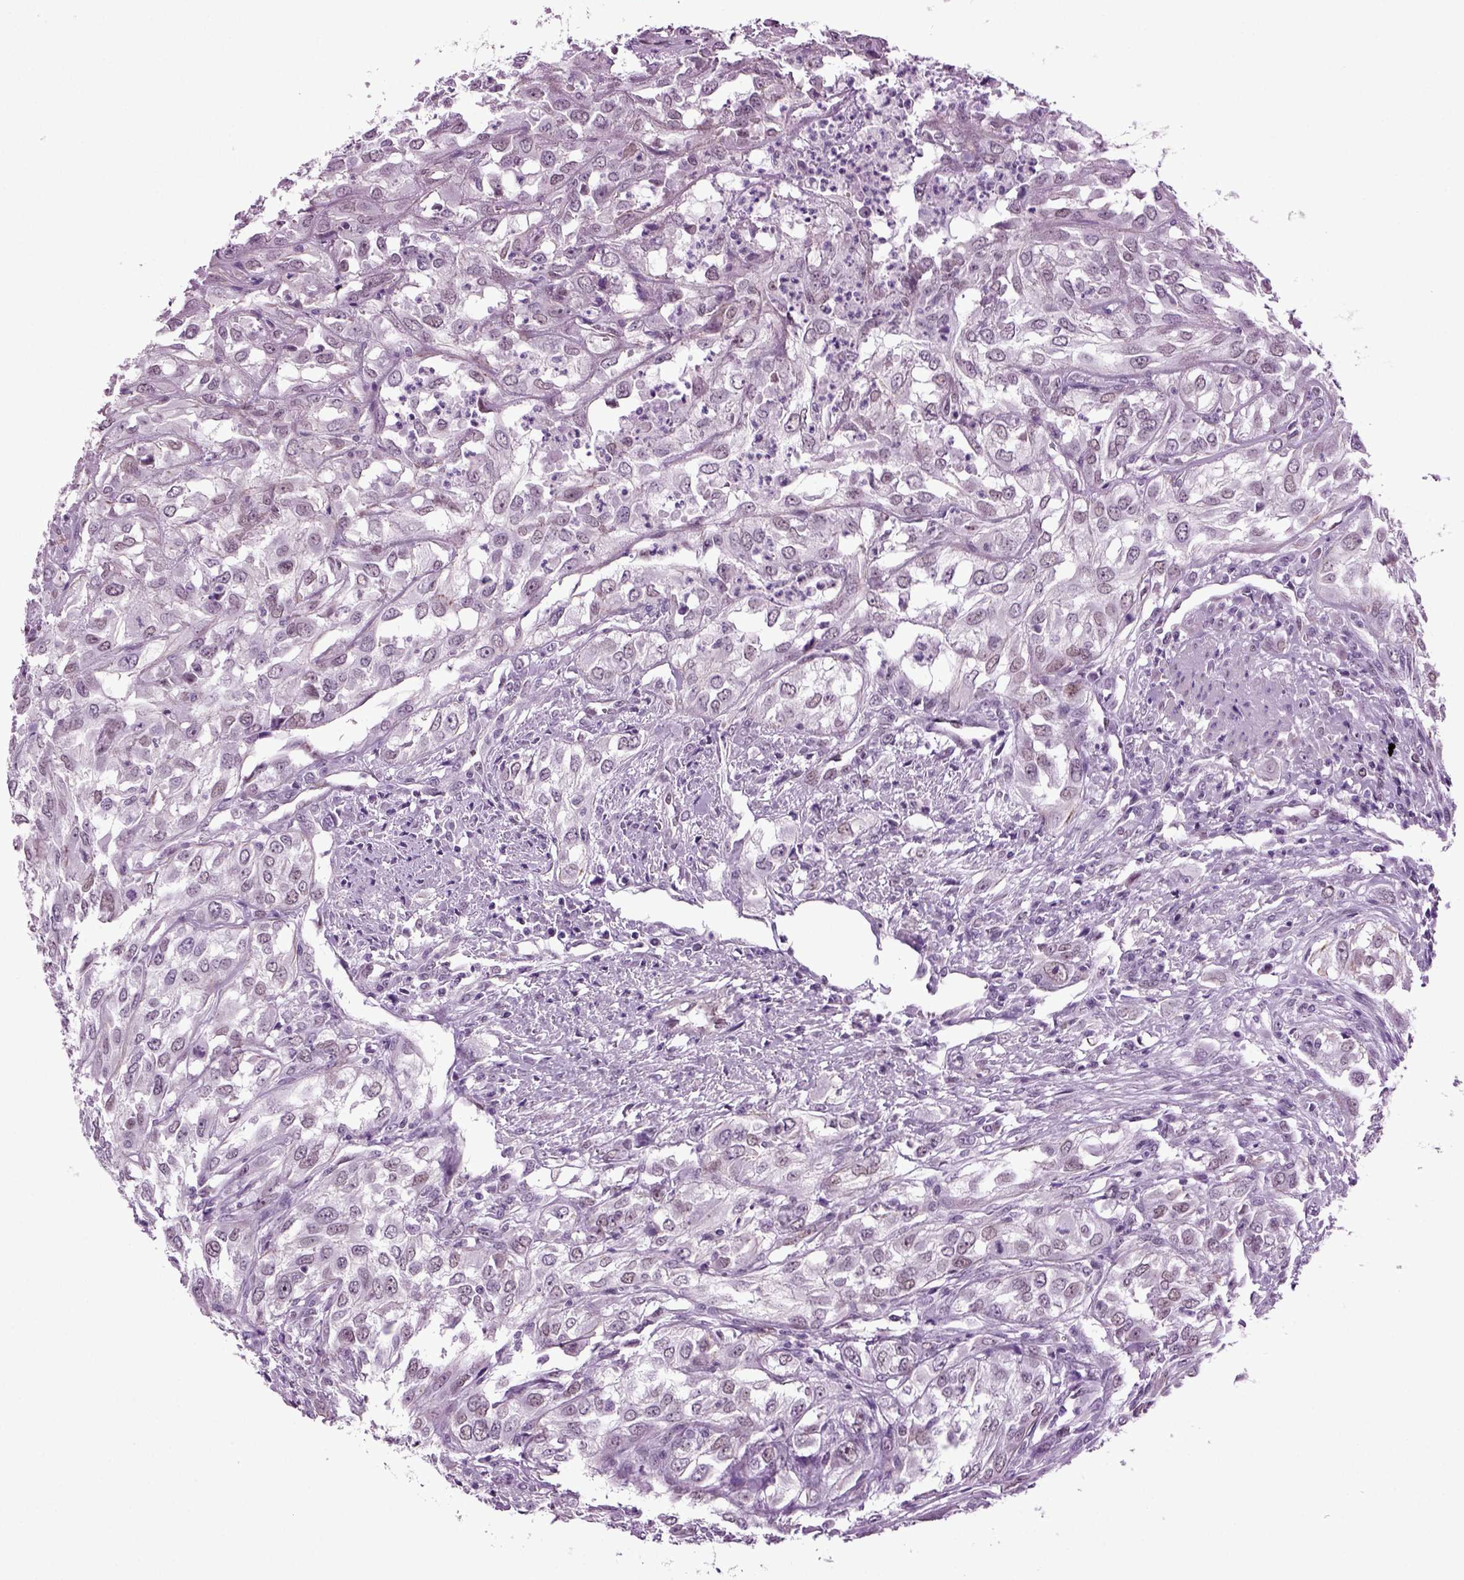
{"staining": {"intensity": "negative", "quantity": "none", "location": "none"}, "tissue": "urothelial cancer", "cell_type": "Tumor cells", "image_type": "cancer", "snomed": [{"axis": "morphology", "description": "Urothelial carcinoma, High grade"}, {"axis": "topography", "description": "Urinary bladder"}], "caption": "Tumor cells are negative for brown protein staining in urothelial cancer. (DAB immunohistochemistry, high magnification).", "gene": "RFX3", "patient": {"sex": "male", "age": 67}}